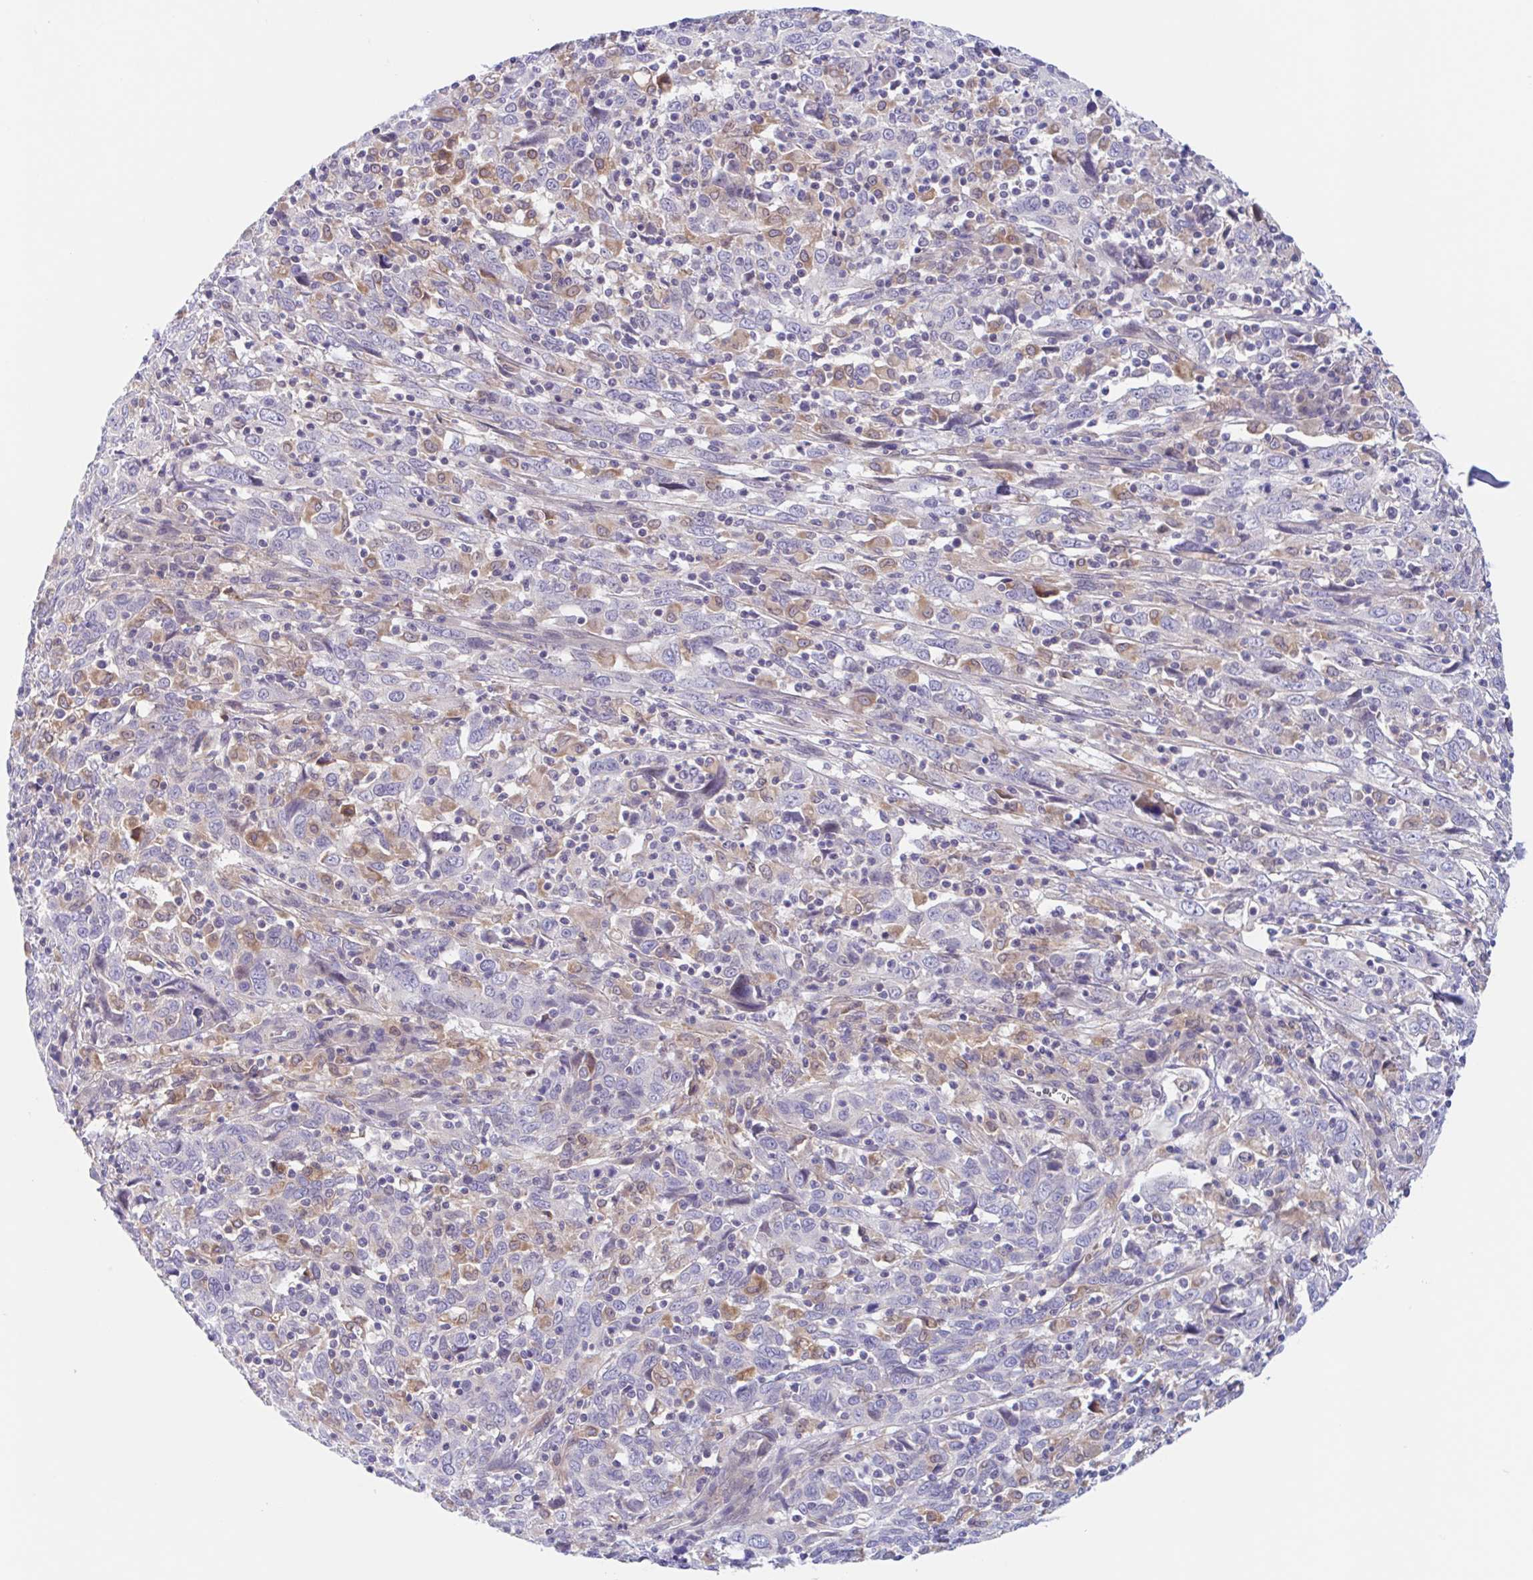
{"staining": {"intensity": "negative", "quantity": "none", "location": "none"}, "tissue": "cervical cancer", "cell_type": "Tumor cells", "image_type": "cancer", "snomed": [{"axis": "morphology", "description": "Squamous cell carcinoma, NOS"}, {"axis": "topography", "description": "Cervix"}], "caption": "There is no significant staining in tumor cells of squamous cell carcinoma (cervical).", "gene": "TMEM86A", "patient": {"sex": "female", "age": 46}}